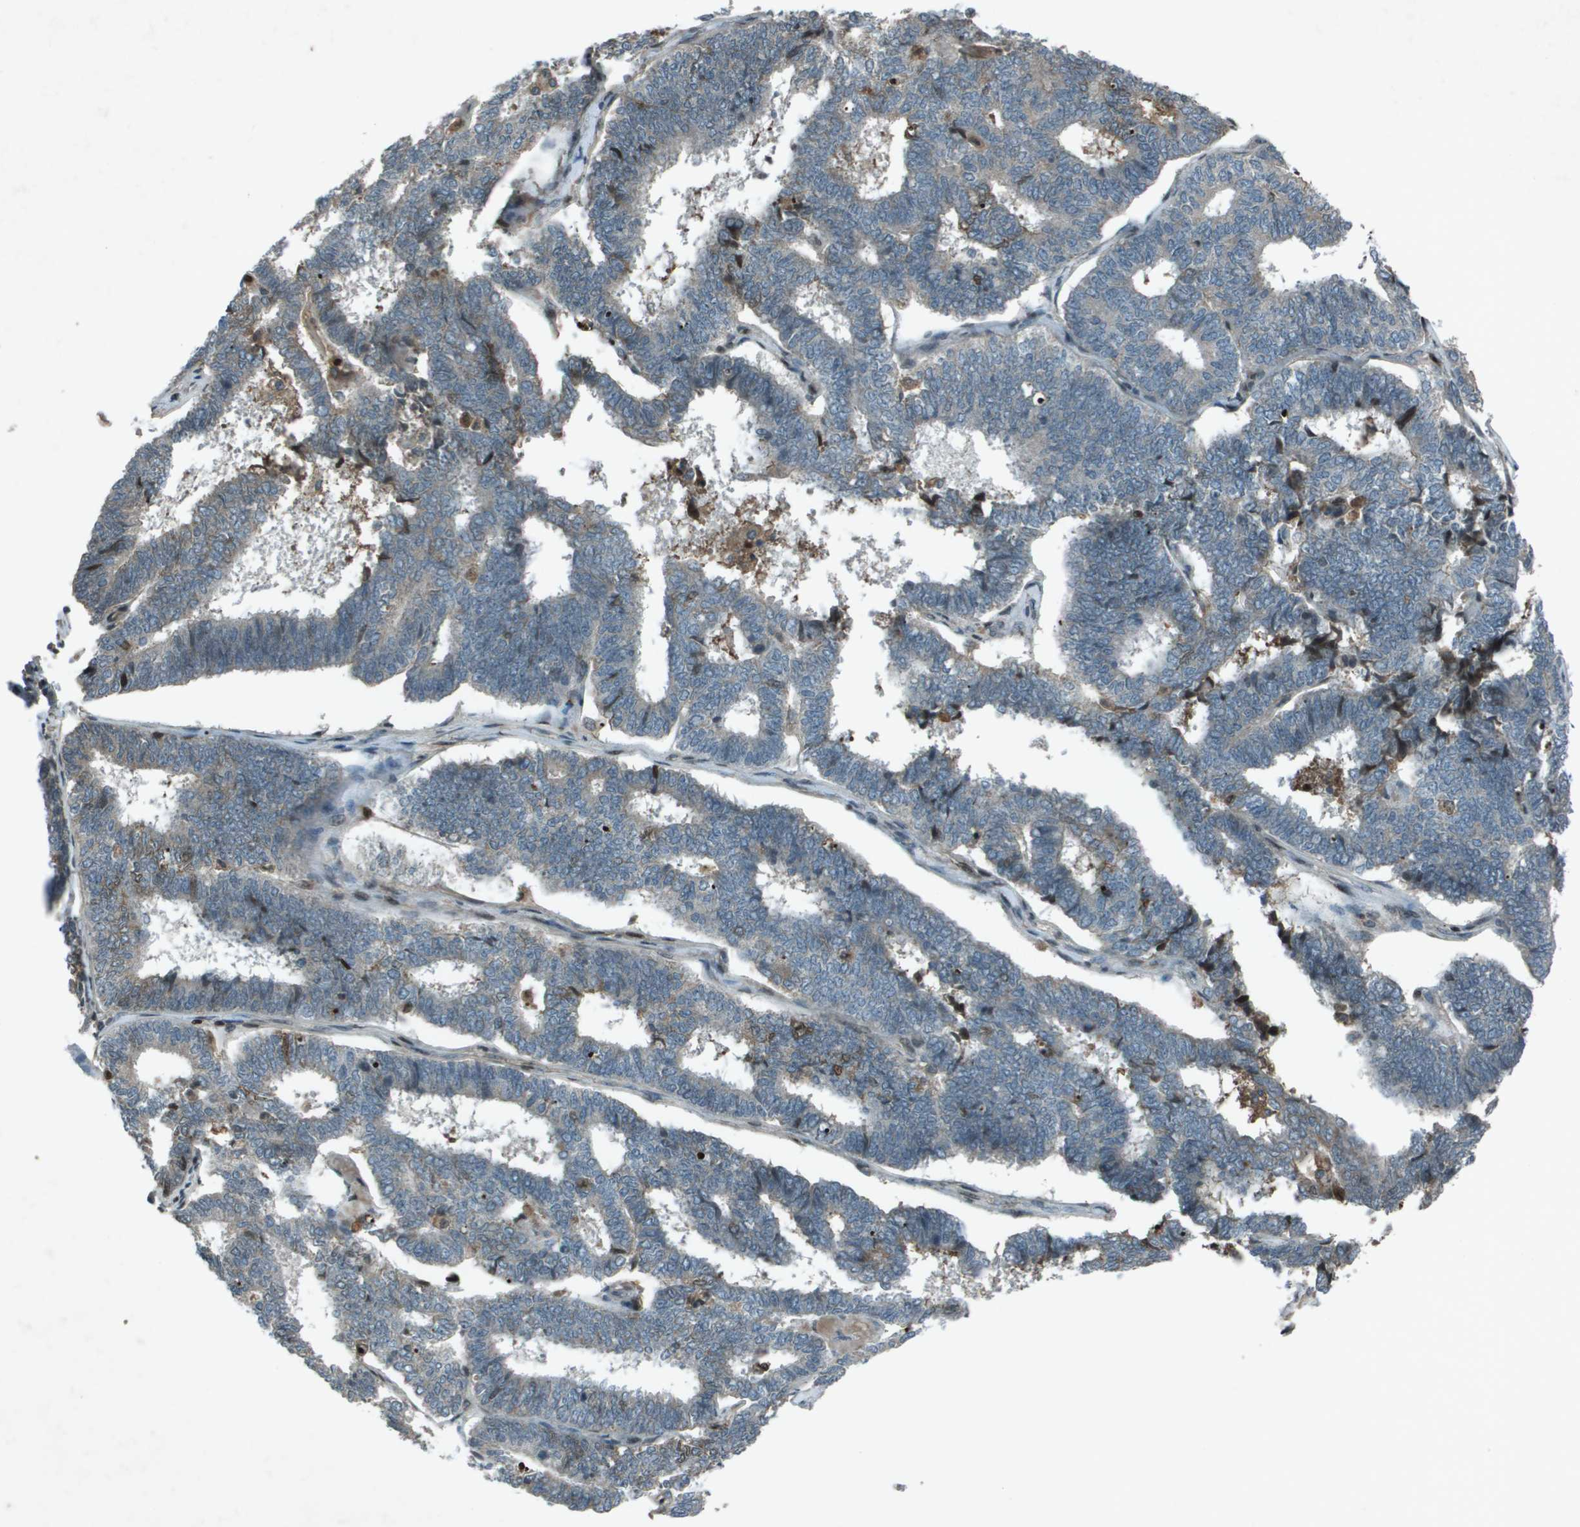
{"staining": {"intensity": "negative", "quantity": "none", "location": "none"}, "tissue": "endometrial cancer", "cell_type": "Tumor cells", "image_type": "cancer", "snomed": [{"axis": "morphology", "description": "Adenocarcinoma, NOS"}, {"axis": "topography", "description": "Endometrium"}], "caption": "Immunohistochemistry of human endometrial cancer reveals no staining in tumor cells. Brightfield microscopy of IHC stained with DAB (brown) and hematoxylin (blue), captured at high magnification.", "gene": "CXCL12", "patient": {"sex": "female", "age": 70}}